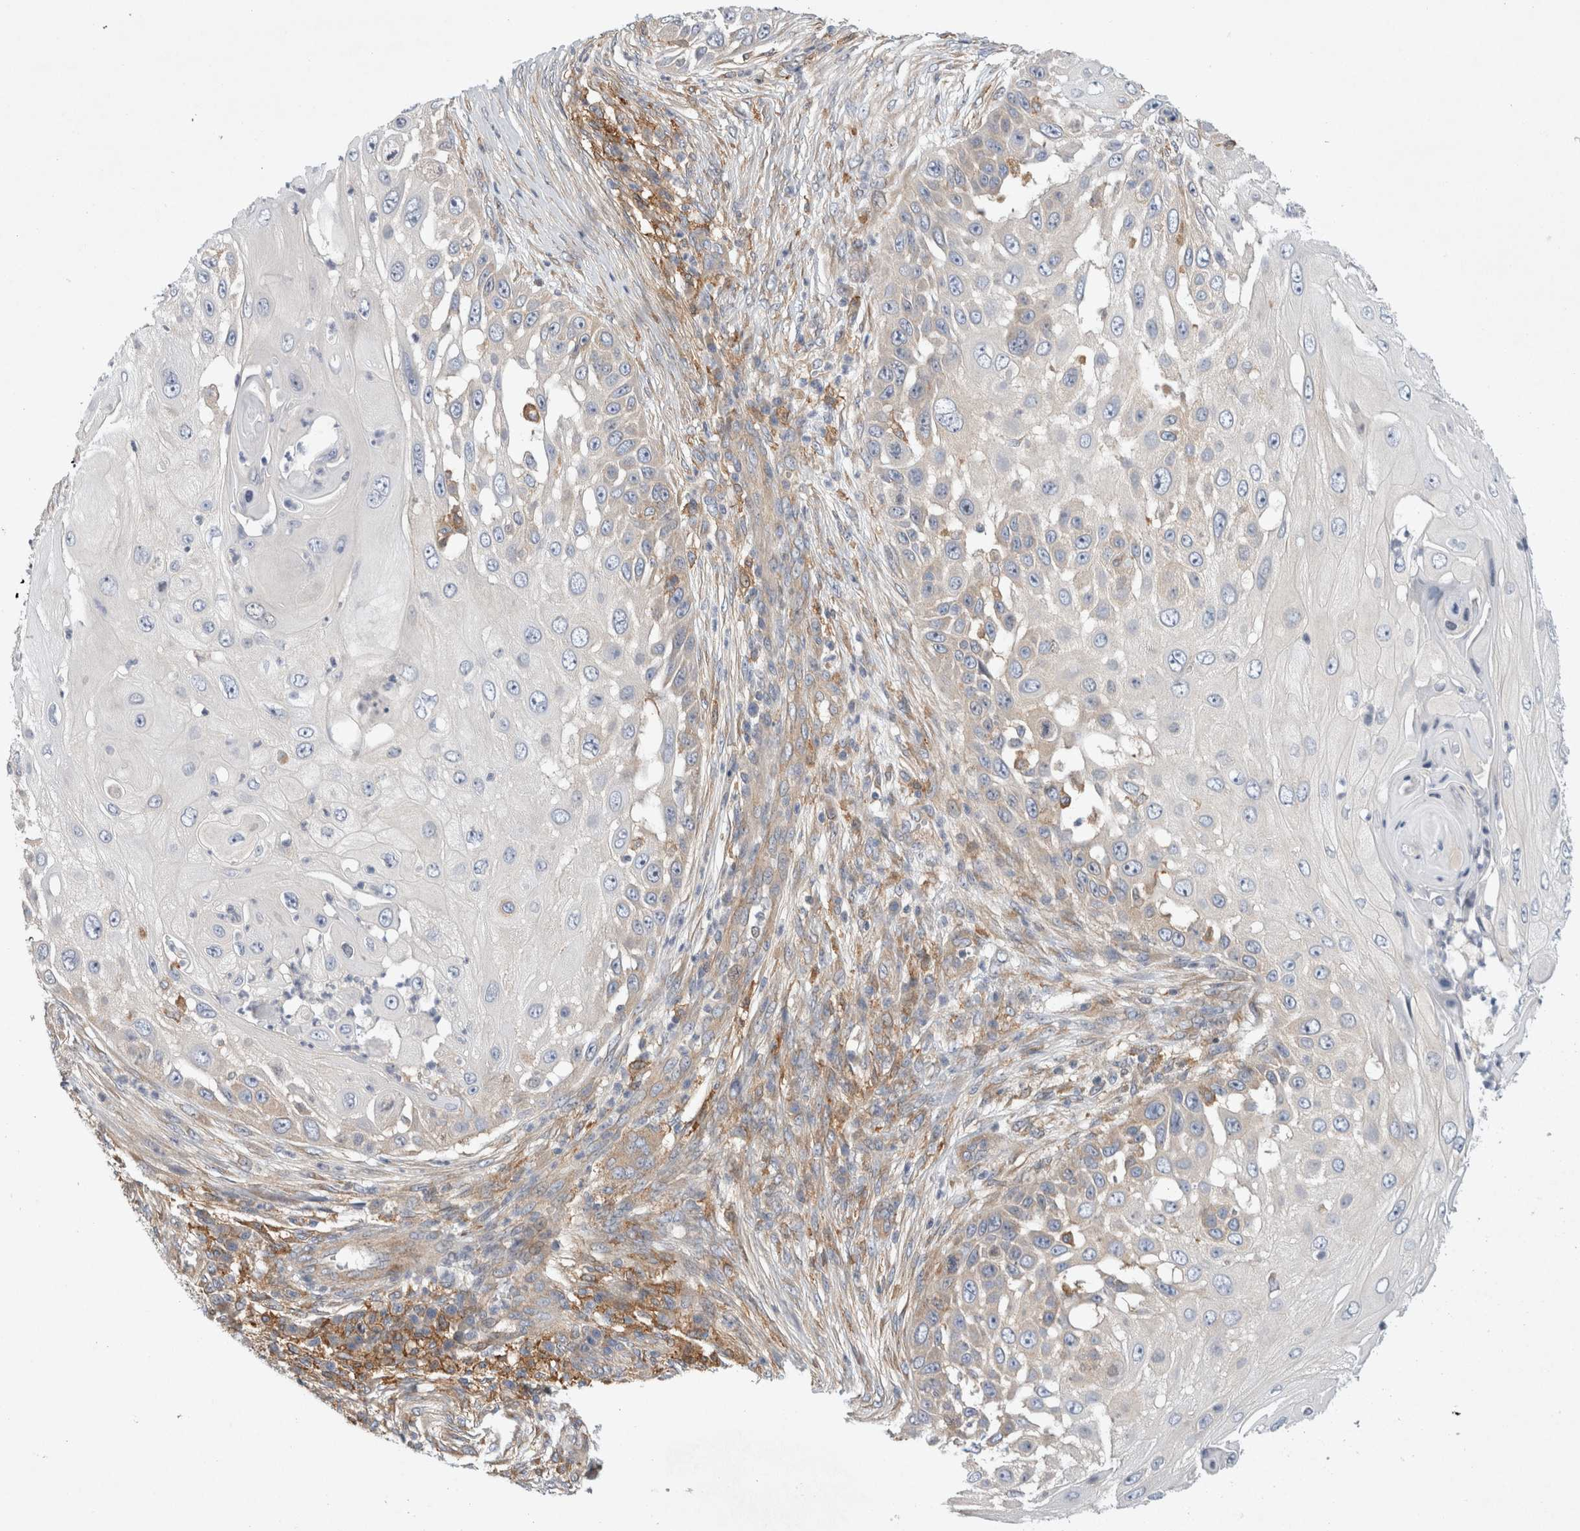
{"staining": {"intensity": "negative", "quantity": "none", "location": "none"}, "tissue": "skin cancer", "cell_type": "Tumor cells", "image_type": "cancer", "snomed": [{"axis": "morphology", "description": "Squamous cell carcinoma, NOS"}, {"axis": "topography", "description": "Skin"}], "caption": "A histopathology image of human skin cancer is negative for staining in tumor cells.", "gene": "CDCA7L", "patient": {"sex": "female", "age": 44}}